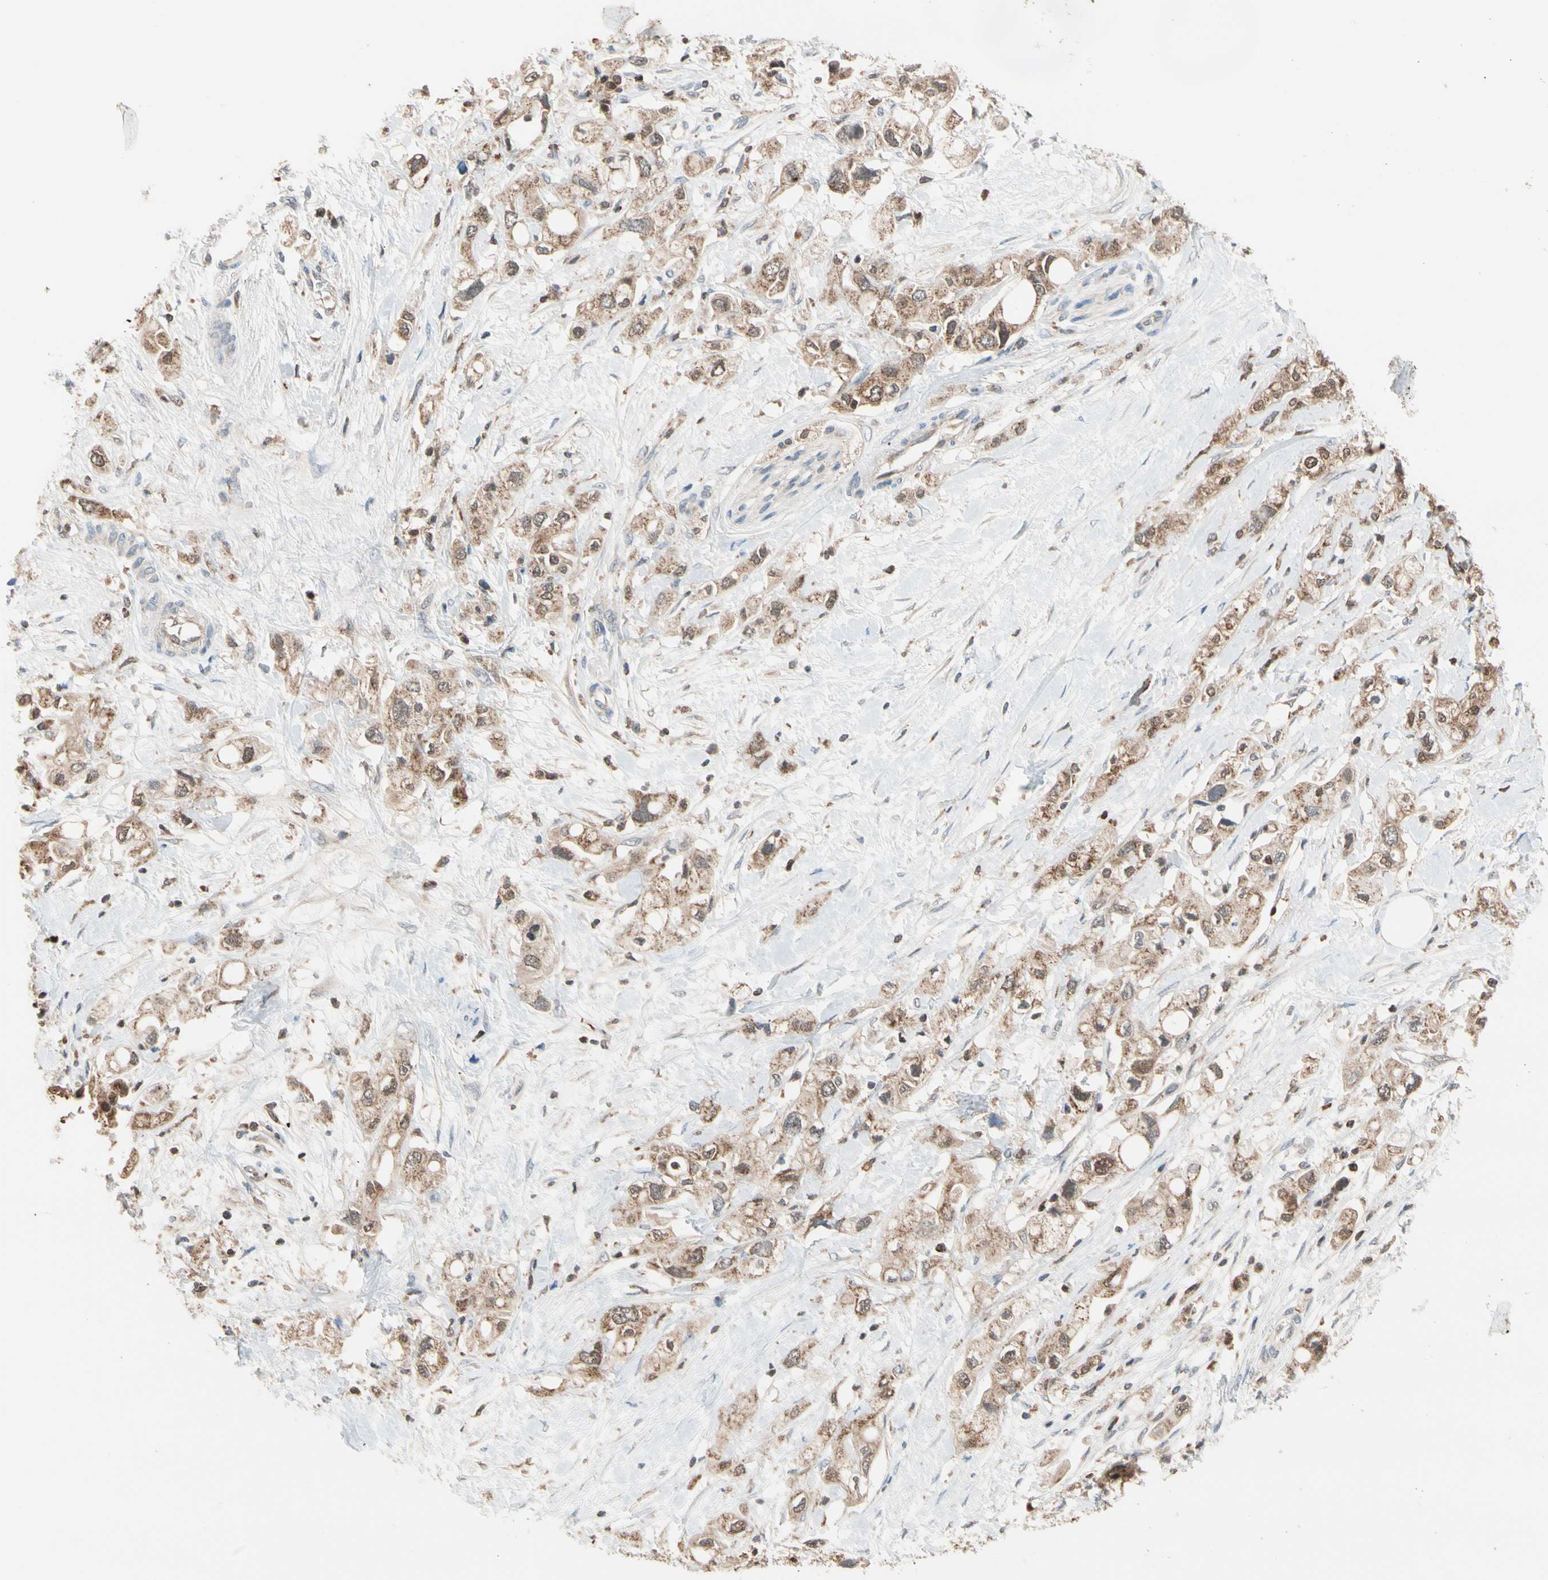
{"staining": {"intensity": "moderate", "quantity": ">75%", "location": "cytoplasmic/membranous"}, "tissue": "pancreatic cancer", "cell_type": "Tumor cells", "image_type": "cancer", "snomed": [{"axis": "morphology", "description": "Adenocarcinoma, NOS"}, {"axis": "topography", "description": "Pancreas"}], "caption": "Protein staining reveals moderate cytoplasmic/membranous expression in about >75% of tumor cells in pancreatic adenocarcinoma.", "gene": "MTHFS", "patient": {"sex": "female", "age": 56}}